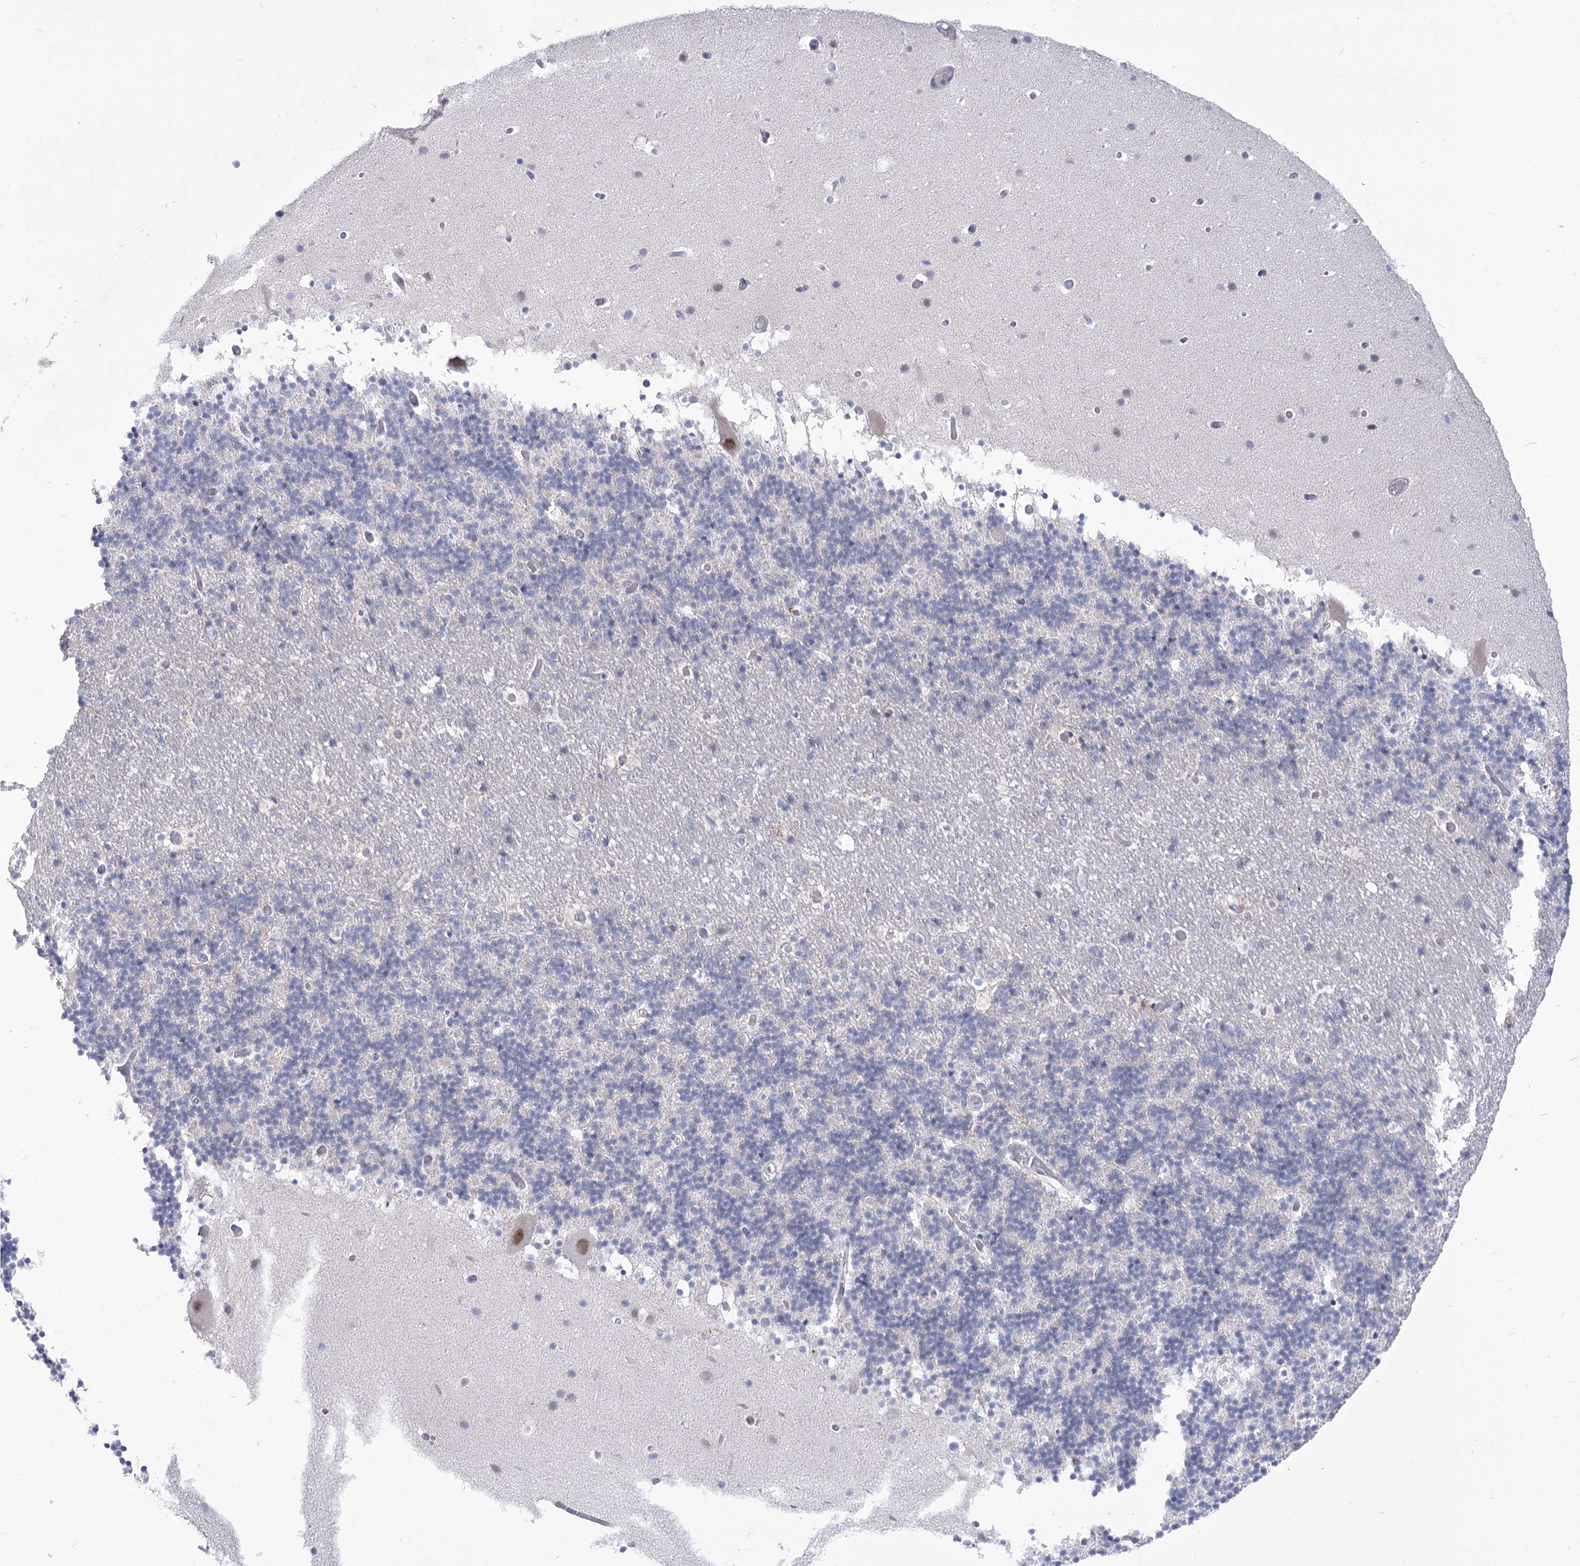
{"staining": {"intensity": "negative", "quantity": "none", "location": "none"}, "tissue": "cerebellum", "cell_type": "Cells in granular layer", "image_type": "normal", "snomed": [{"axis": "morphology", "description": "Normal tissue, NOS"}, {"axis": "topography", "description": "Cerebellum"}], "caption": "Immunohistochemistry (IHC) micrograph of benign human cerebellum stained for a protein (brown), which displays no positivity in cells in granular layer.", "gene": "BEND7", "patient": {"sex": "male", "age": 57}}